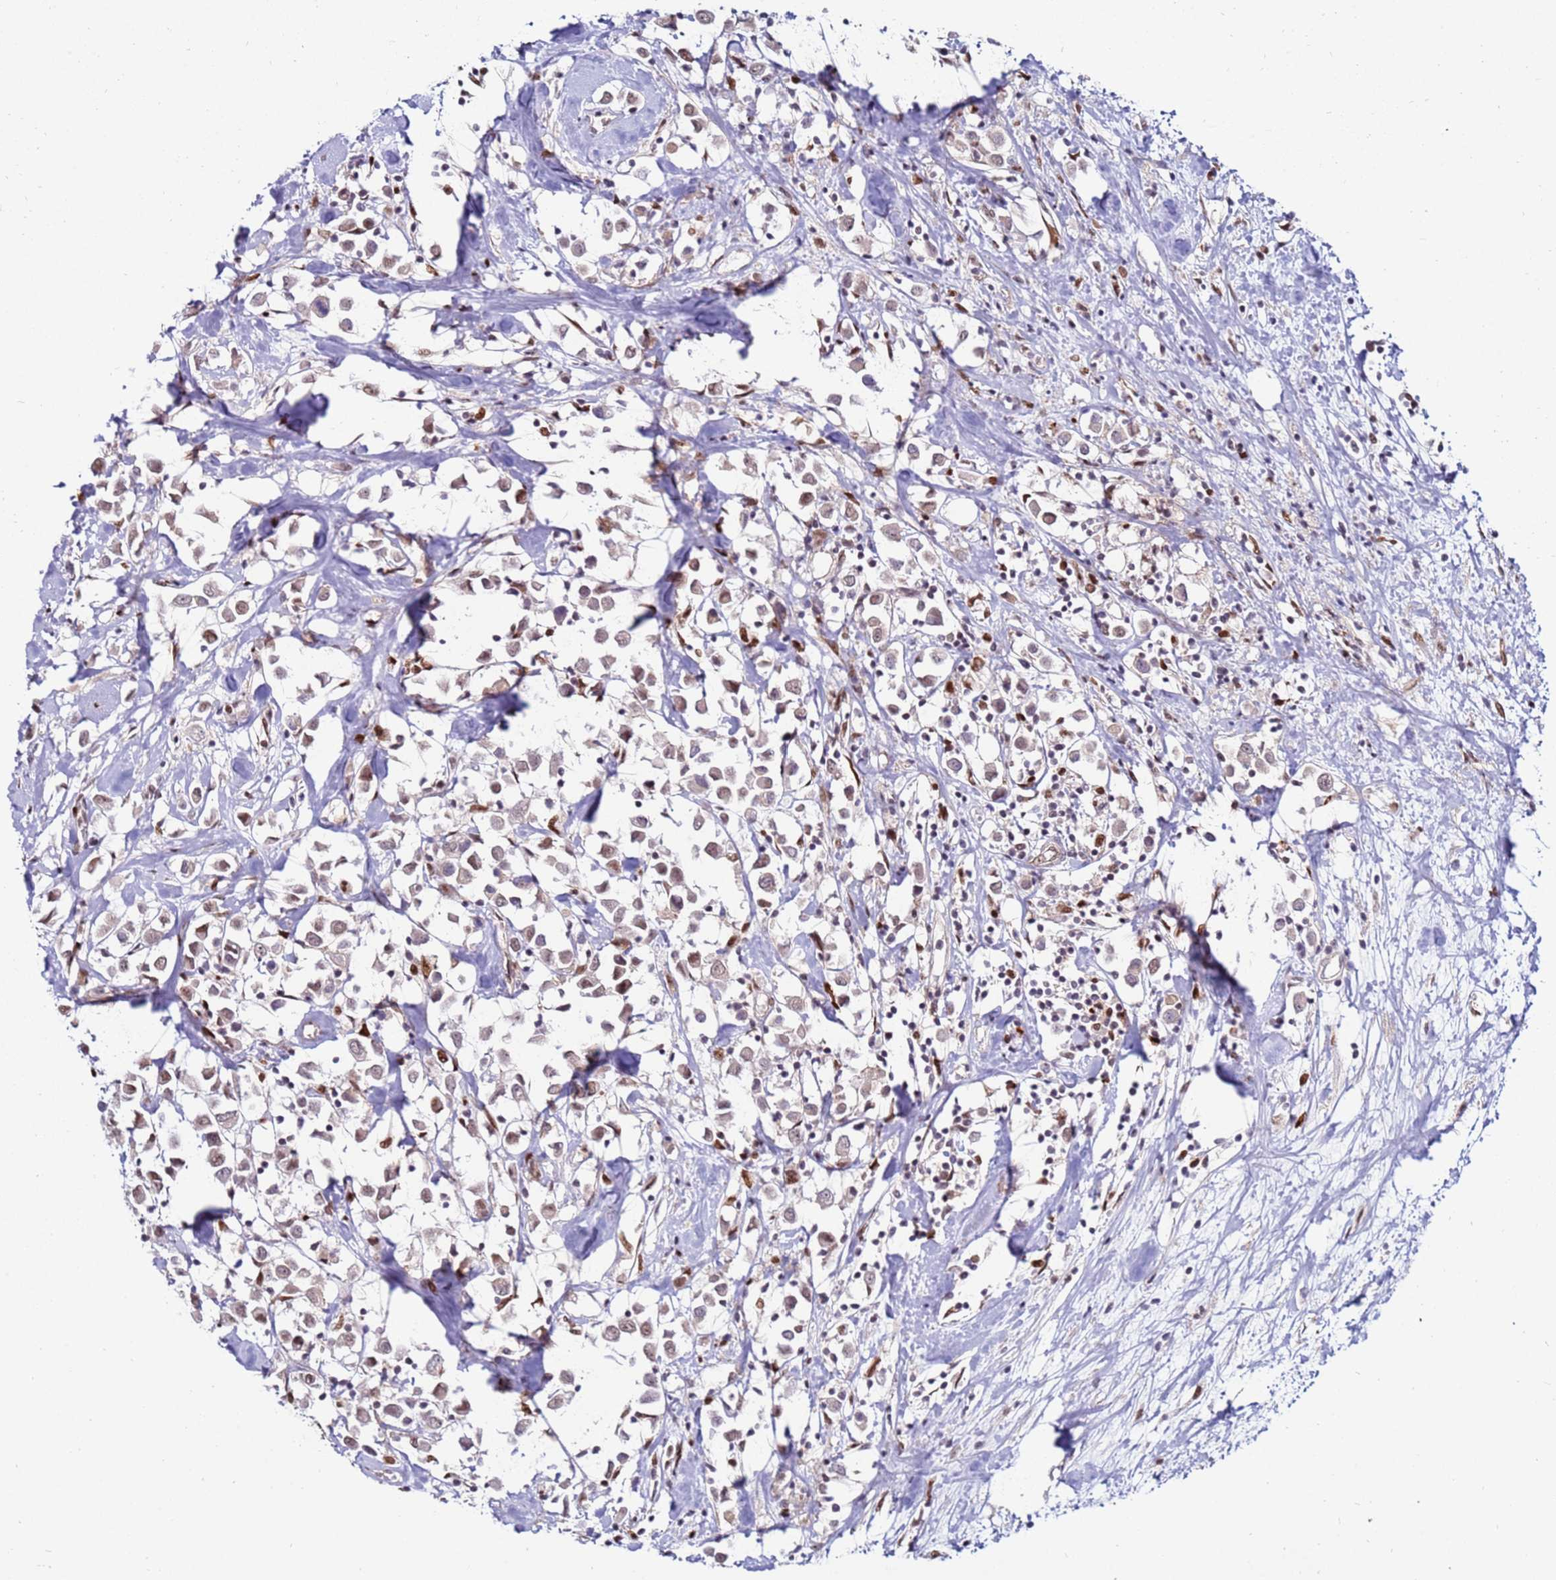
{"staining": {"intensity": "weak", "quantity": ">75%", "location": "nuclear"}, "tissue": "breast cancer", "cell_type": "Tumor cells", "image_type": "cancer", "snomed": [{"axis": "morphology", "description": "Duct carcinoma"}, {"axis": "topography", "description": "Breast"}], "caption": "Human breast cancer stained for a protein (brown) reveals weak nuclear positive staining in about >75% of tumor cells.", "gene": "KPNA4", "patient": {"sex": "female", "age": 61}}